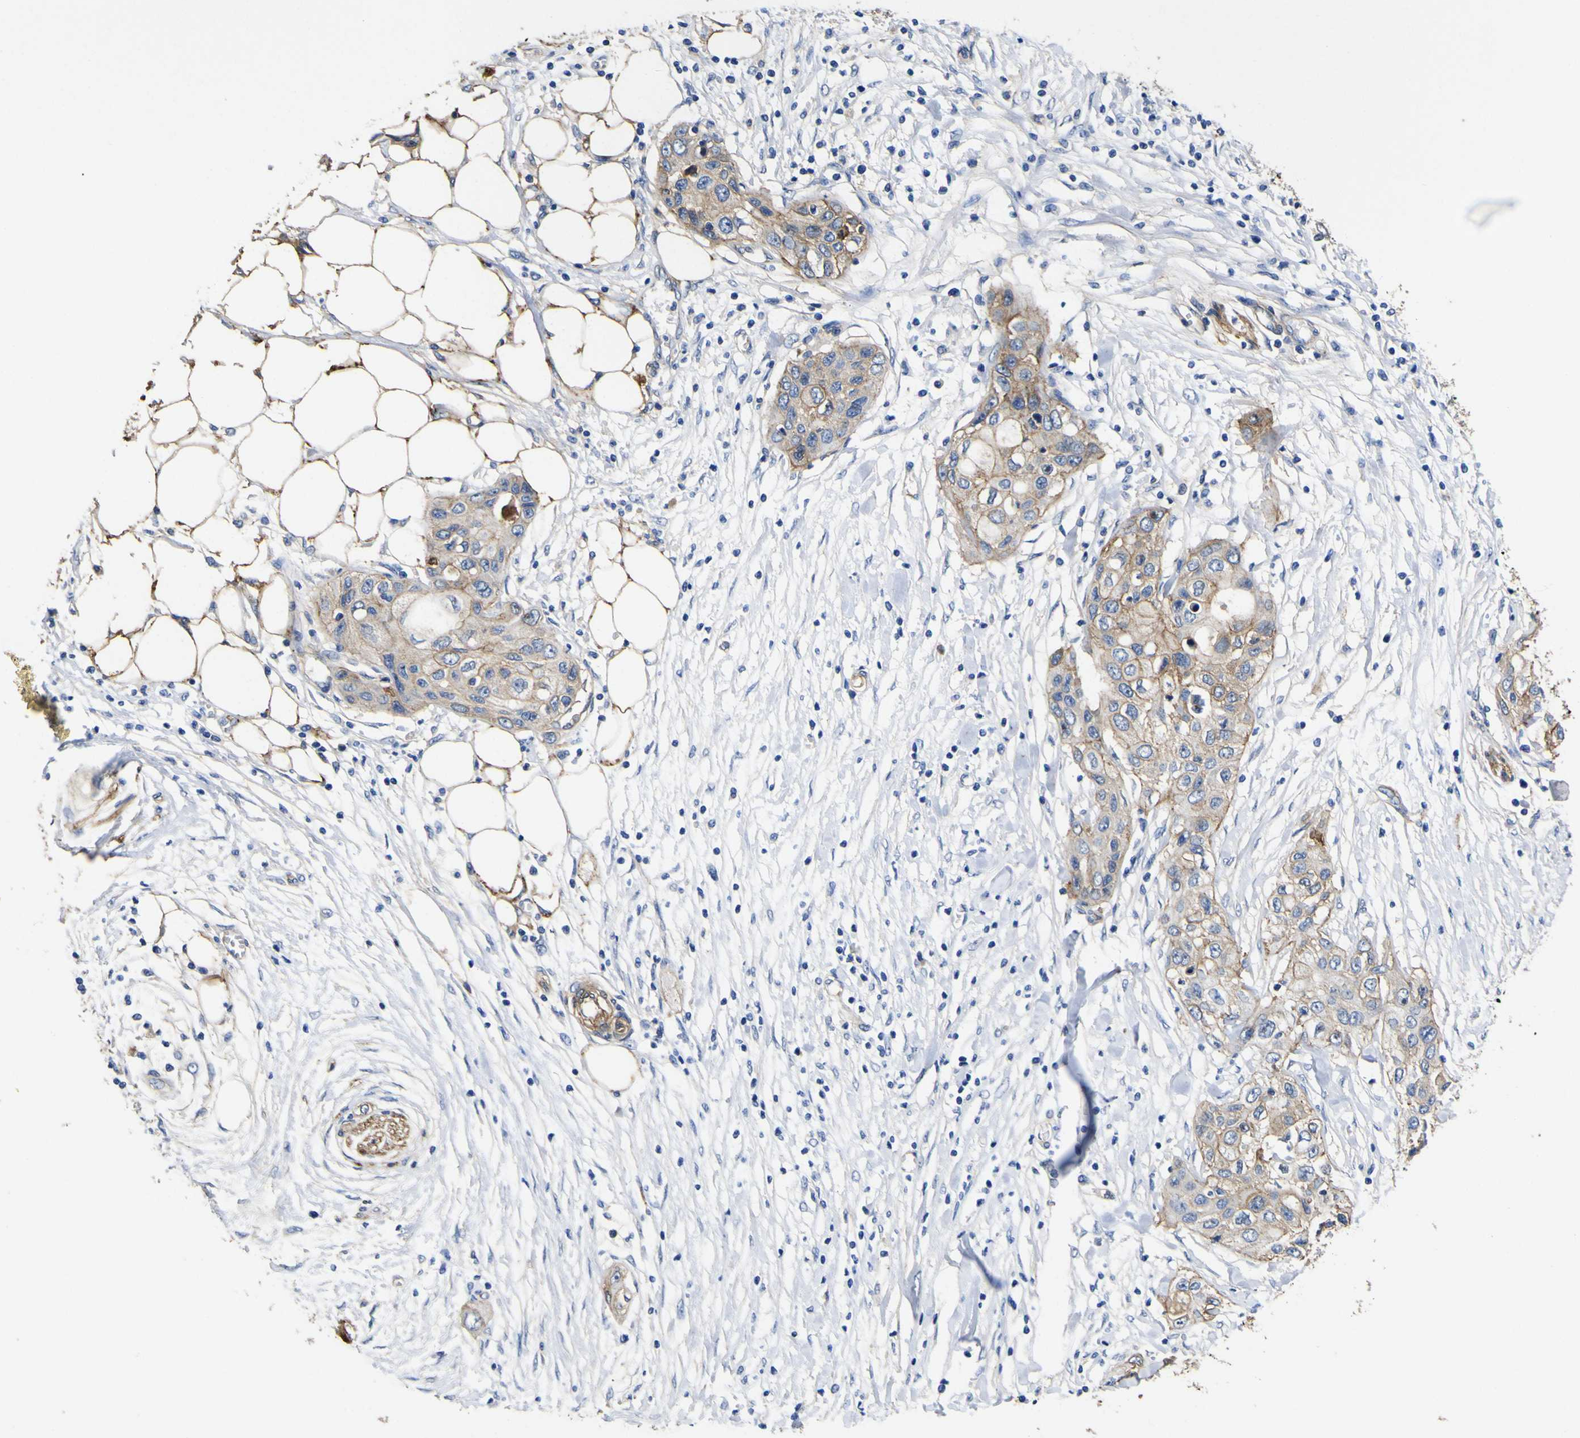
{"staining": {"intensity": "weak", "quantity": "25%-75%", "location": "cytoplasmic/membranous"}, "tissue": "pancreatic cancer", "cell_type": "Tumor cells", "image_type": "cancer", "snomed": [{"axis": "morphology", "description": "Adenocarcinoma, NOS"}, {"axis": "topography", "description": "Pancreas"}], "caption": "The immunohistochemical stain shows weak cytoplasmic/membranous expression in tumor cells of adenocarcinoma (pancreatic) tissue.", "gene": "CD151", "patient": {"sex": "female", "age": 70}}